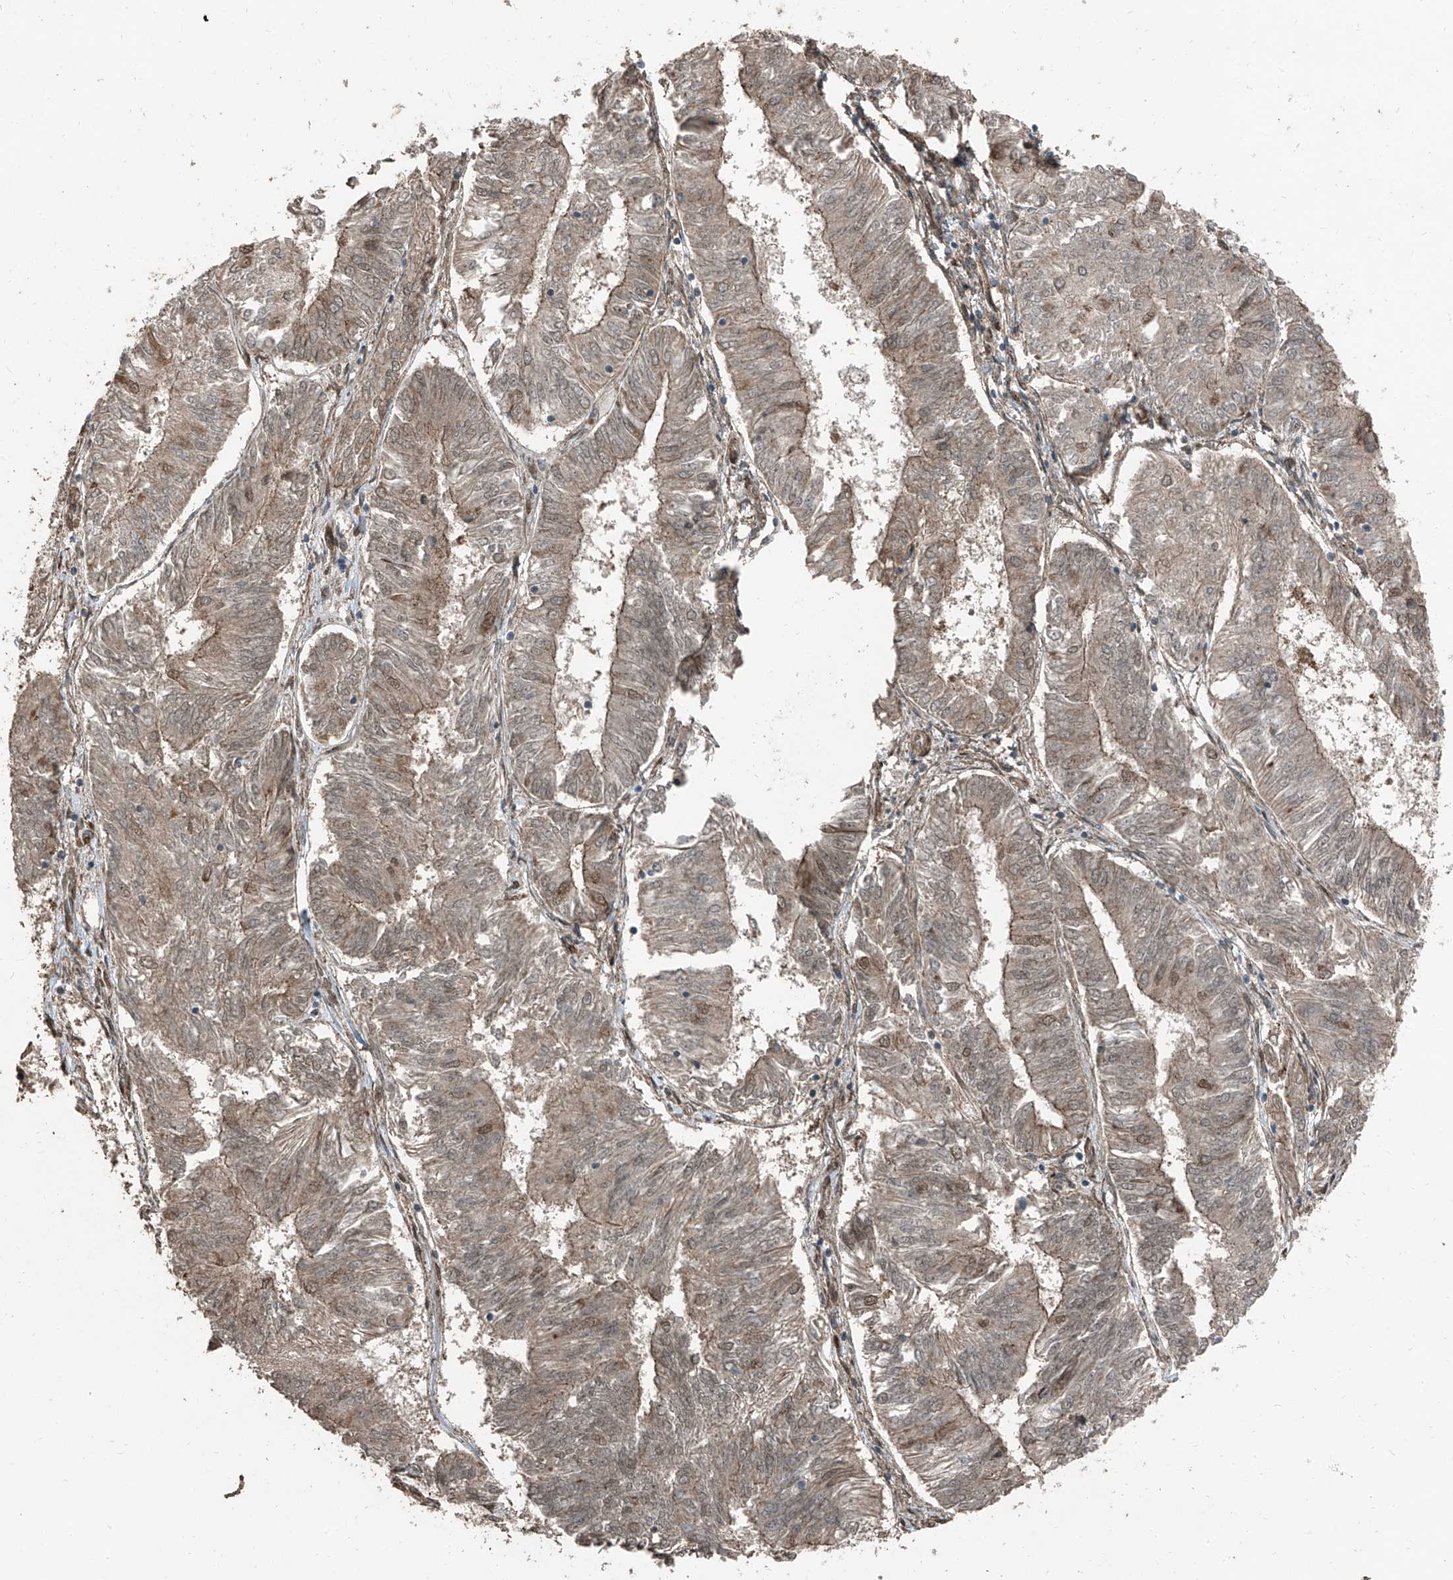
{"staining": {"intensity": "weak", "quantity": "25%-75%", "location": "cytoplasmic/membranous"}, "tissue": "endometrial cancer", "cell_type": "Tumor cells", "image_type": "cancer", "snomed": [{"axis": "morphology", "description": "Adenocarcinoma, NOS"}, {"axis": "topography", "description": "Endometrium"}], "caption": "A low amount of weak cytoplasmic/membranous positivity is appreciated in about 25%-75% of tumor cells in endometrial cancer (adenocarcinoma) tissue. Immunohistochemistry stains the protein in brown and the nuclei are stained blue.", "gene": "ZNF570", "patient": {"sex": "female", "age": 58}}